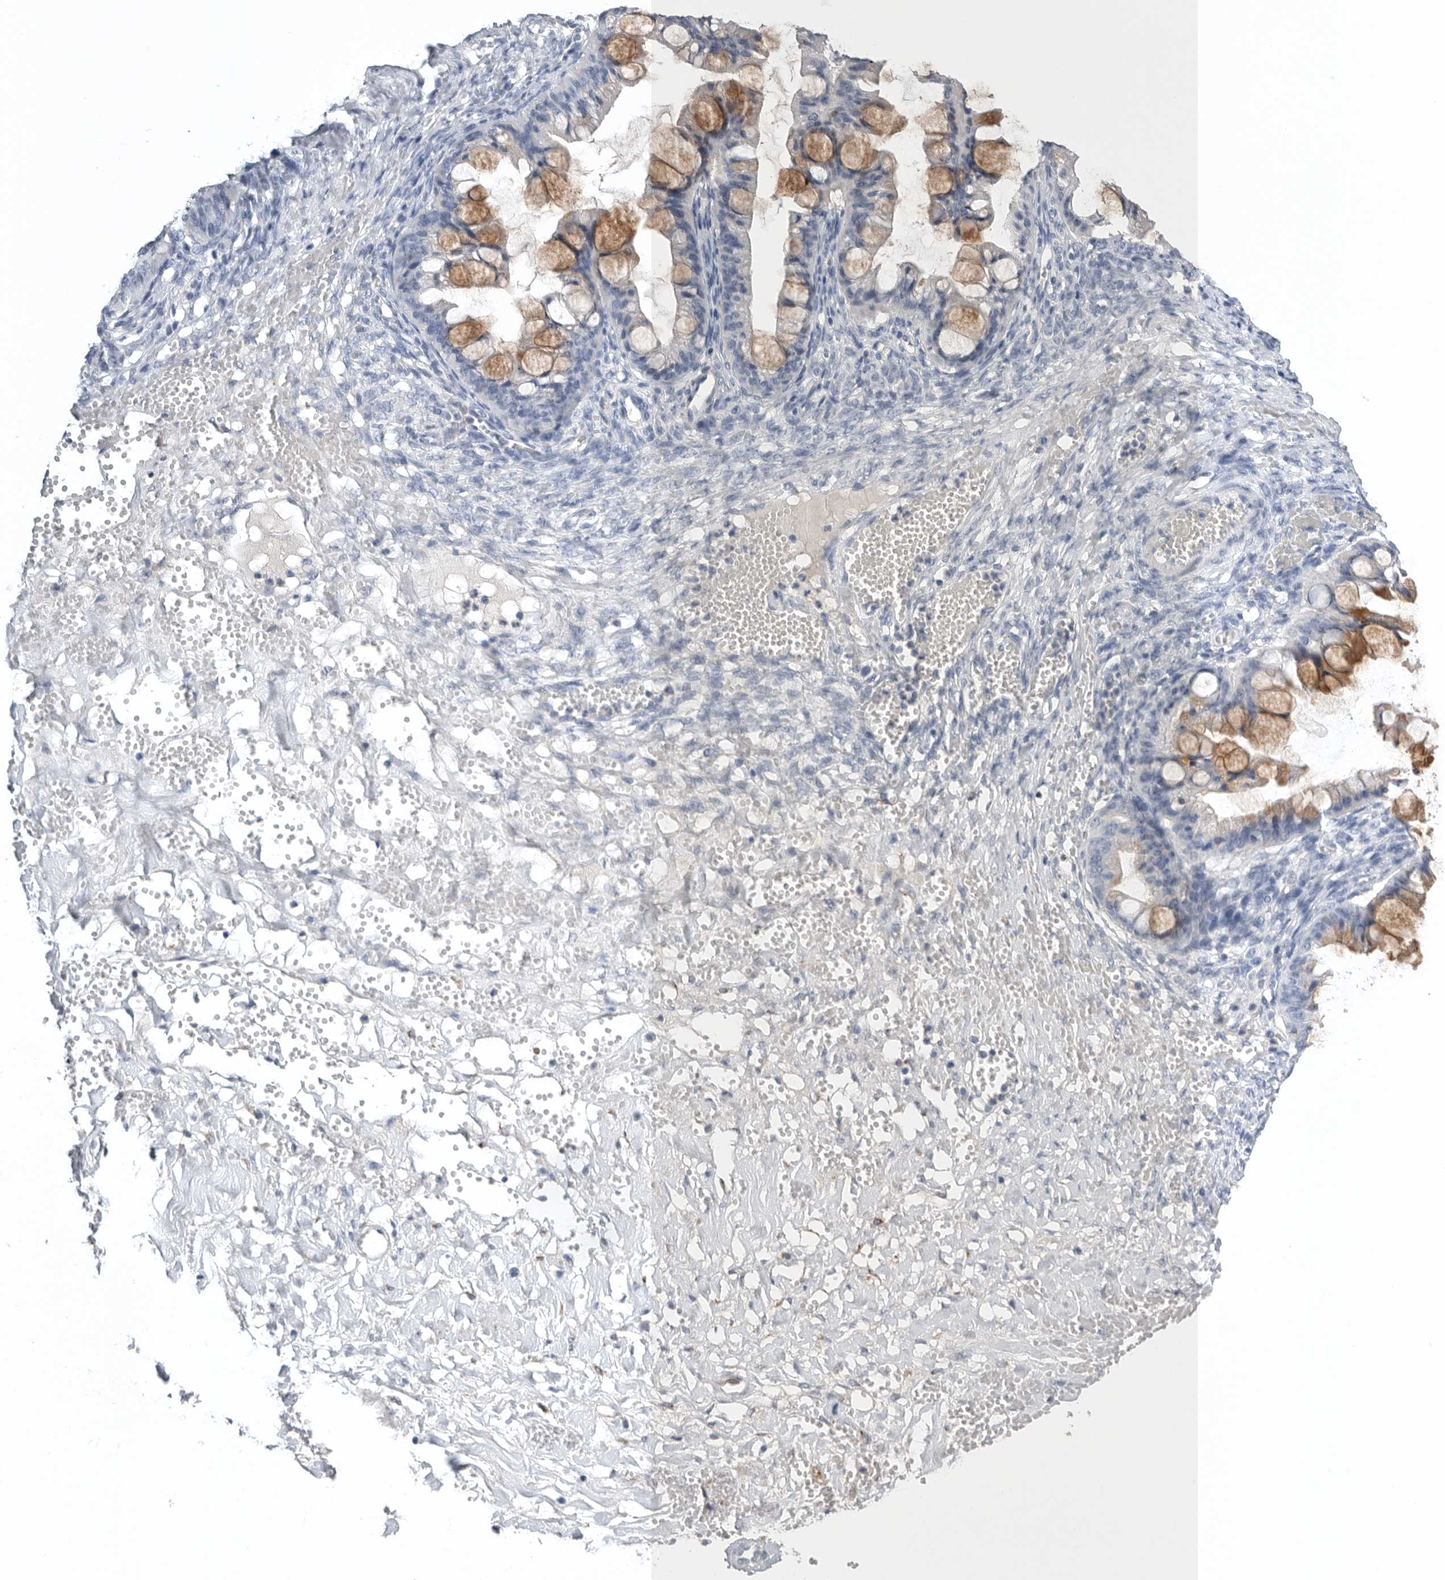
{"staining": {"intensity": "strong", "quantity": ">75%", "location": "cytoplasmic/membranous"}, "tissue": "ovarian cancer", "cell_type": "Tumor cells", "image_type": "cancer", "snomed": [{"axis": "morphology", "description": "Cystadenocarcinoma, mucinous, NOS"}, {"axis": "topography", "description": "Ovary"}], "caption": "This histopathology image shows immunohistochemistry staining of human ovarian cancer (mucinous cystadenocarcinoma), with high strong cytoplasmic/membranous positivity in about >75% of tumor cells.", "gene": "TIMP1", "patient": {"sex": "female", "age": 73}}